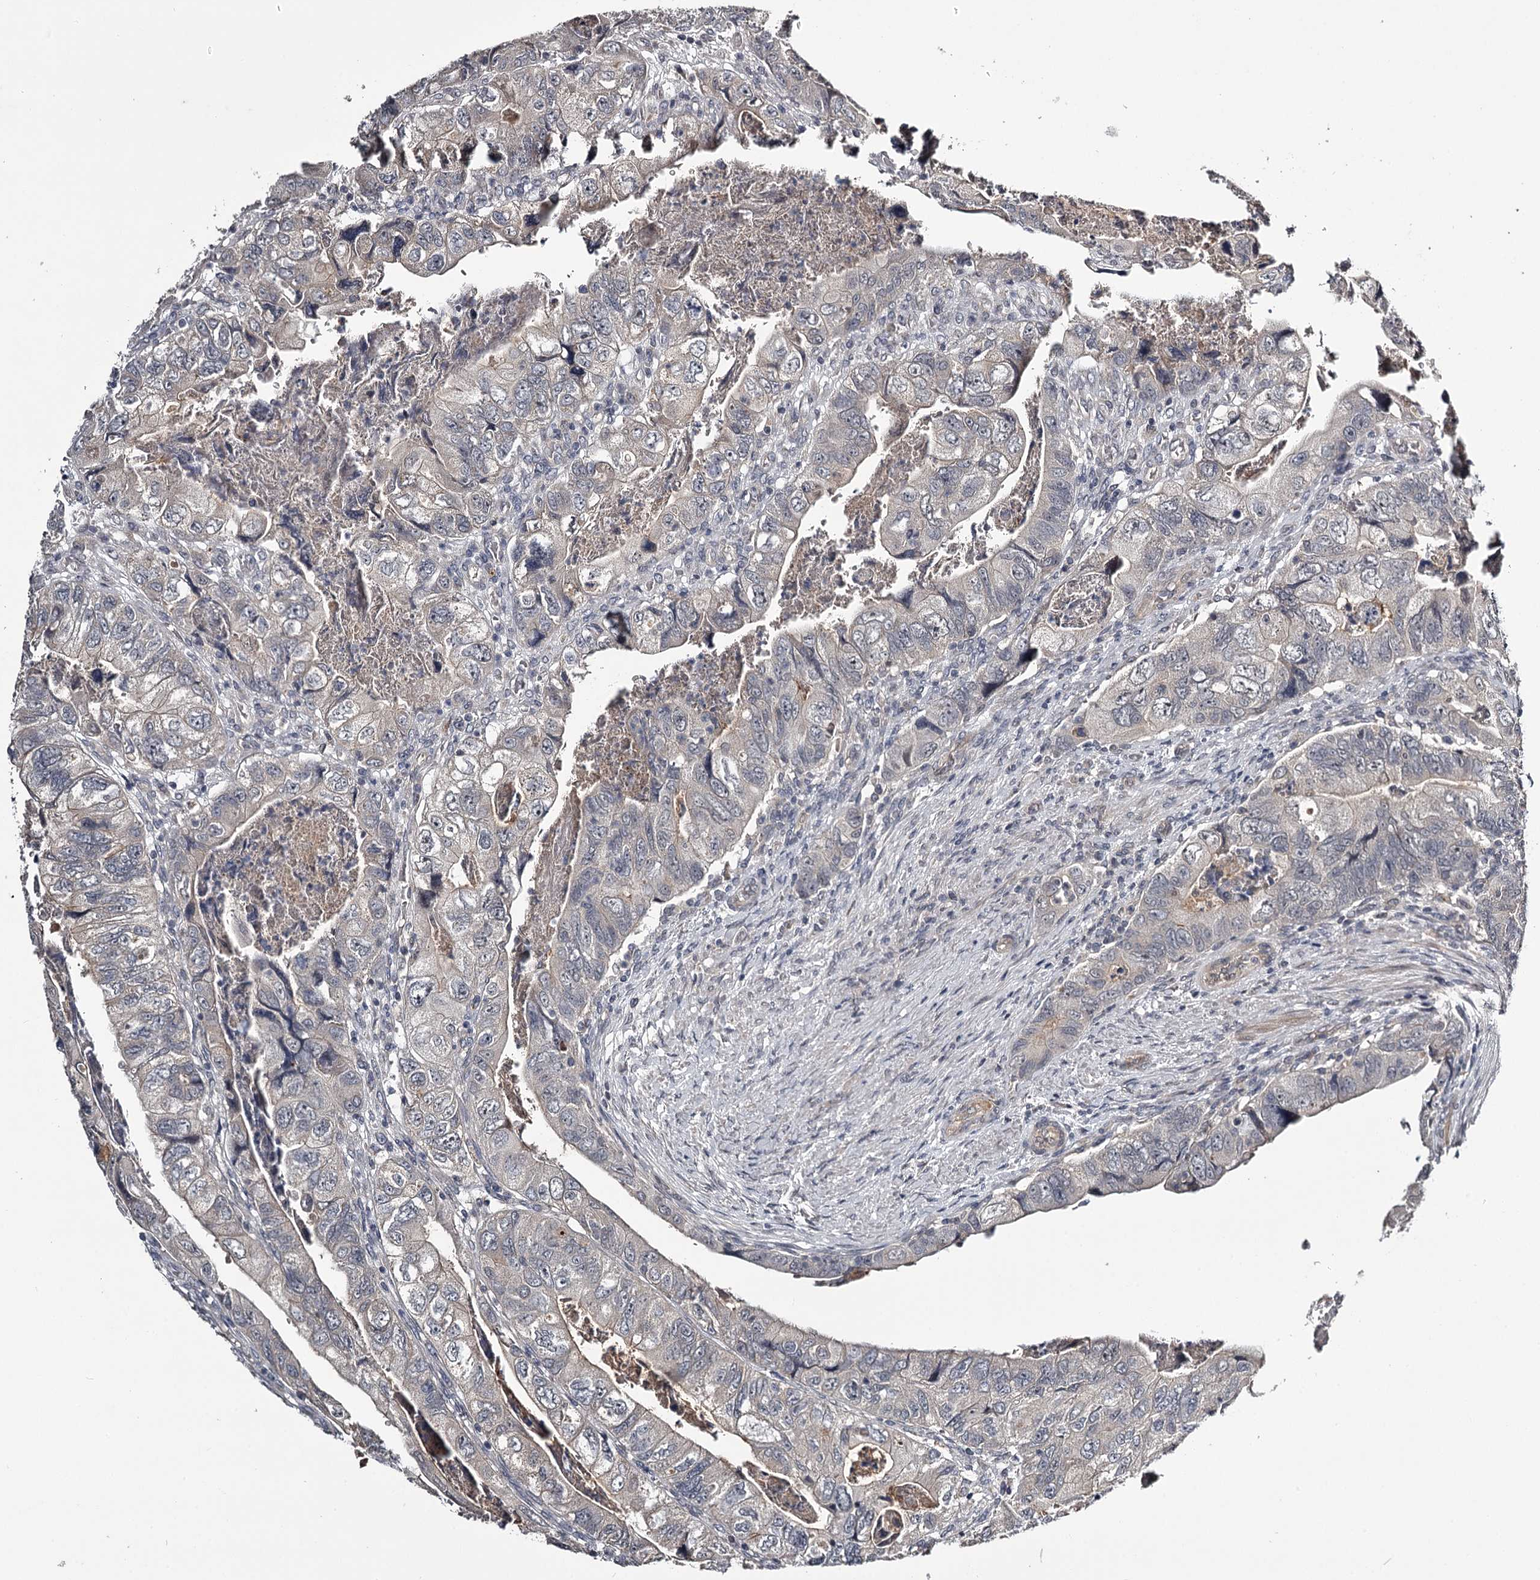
{"staining": {"intensity": "negative", "quantity": "none", "location": "none"}, "tissue": "colorectal cancer", "cell_type": "Tumor cells", "image_type": "cancer", "snomed": [{"axis": "morphology", "description": "Adenocarcinoma, NOS"}, {"axis": "topography", "description": "Rectum"}], "caption": "Immunohistochemical staining of colorectal cancer (adenocarcinoma) demonstrates no significant staining in tumor cells.", "gene": "CWF19L2", "patient": {"sex": "male", "age": 63}}